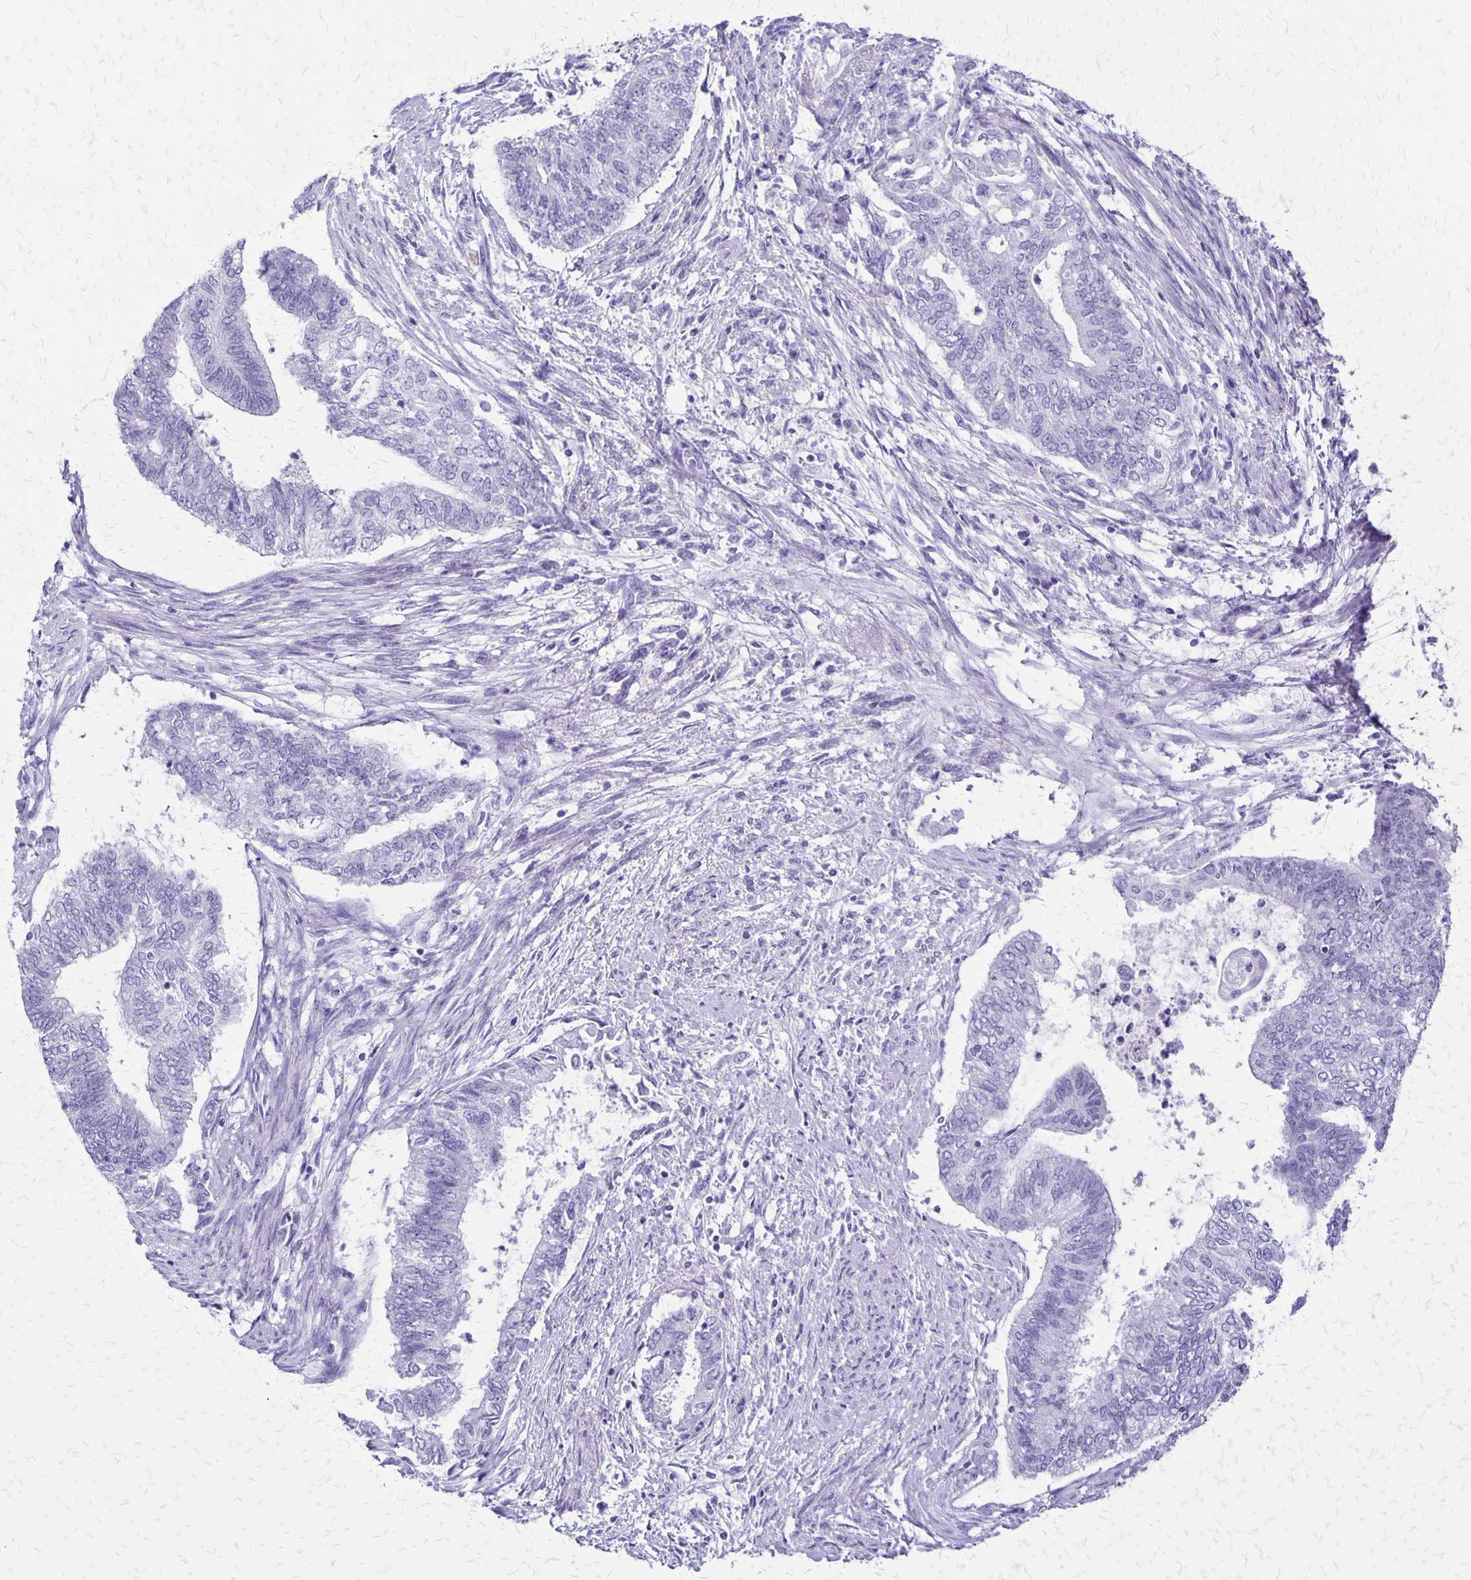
{"staining": {"intensity": "negative", "quantity": "none", "location": "none"}, "tissue": "endometrial cancer", "cell_type": "Tumor cells", "image_type": "cancer", "snomed": [{"axis": "morphology", "description": "Adenocarcinoma, NOS"}, {"axis": "topography", "description": "Endometrium"}], "caption": "High power microscopy micrograph of an immunohistochemistry photomicrograph of endometrial cancer (adenocarcinoma), revealing no significant expression in tumor cells.", "gene": "SLC13A2", "patient": {"sex": "female", "age": 65}}